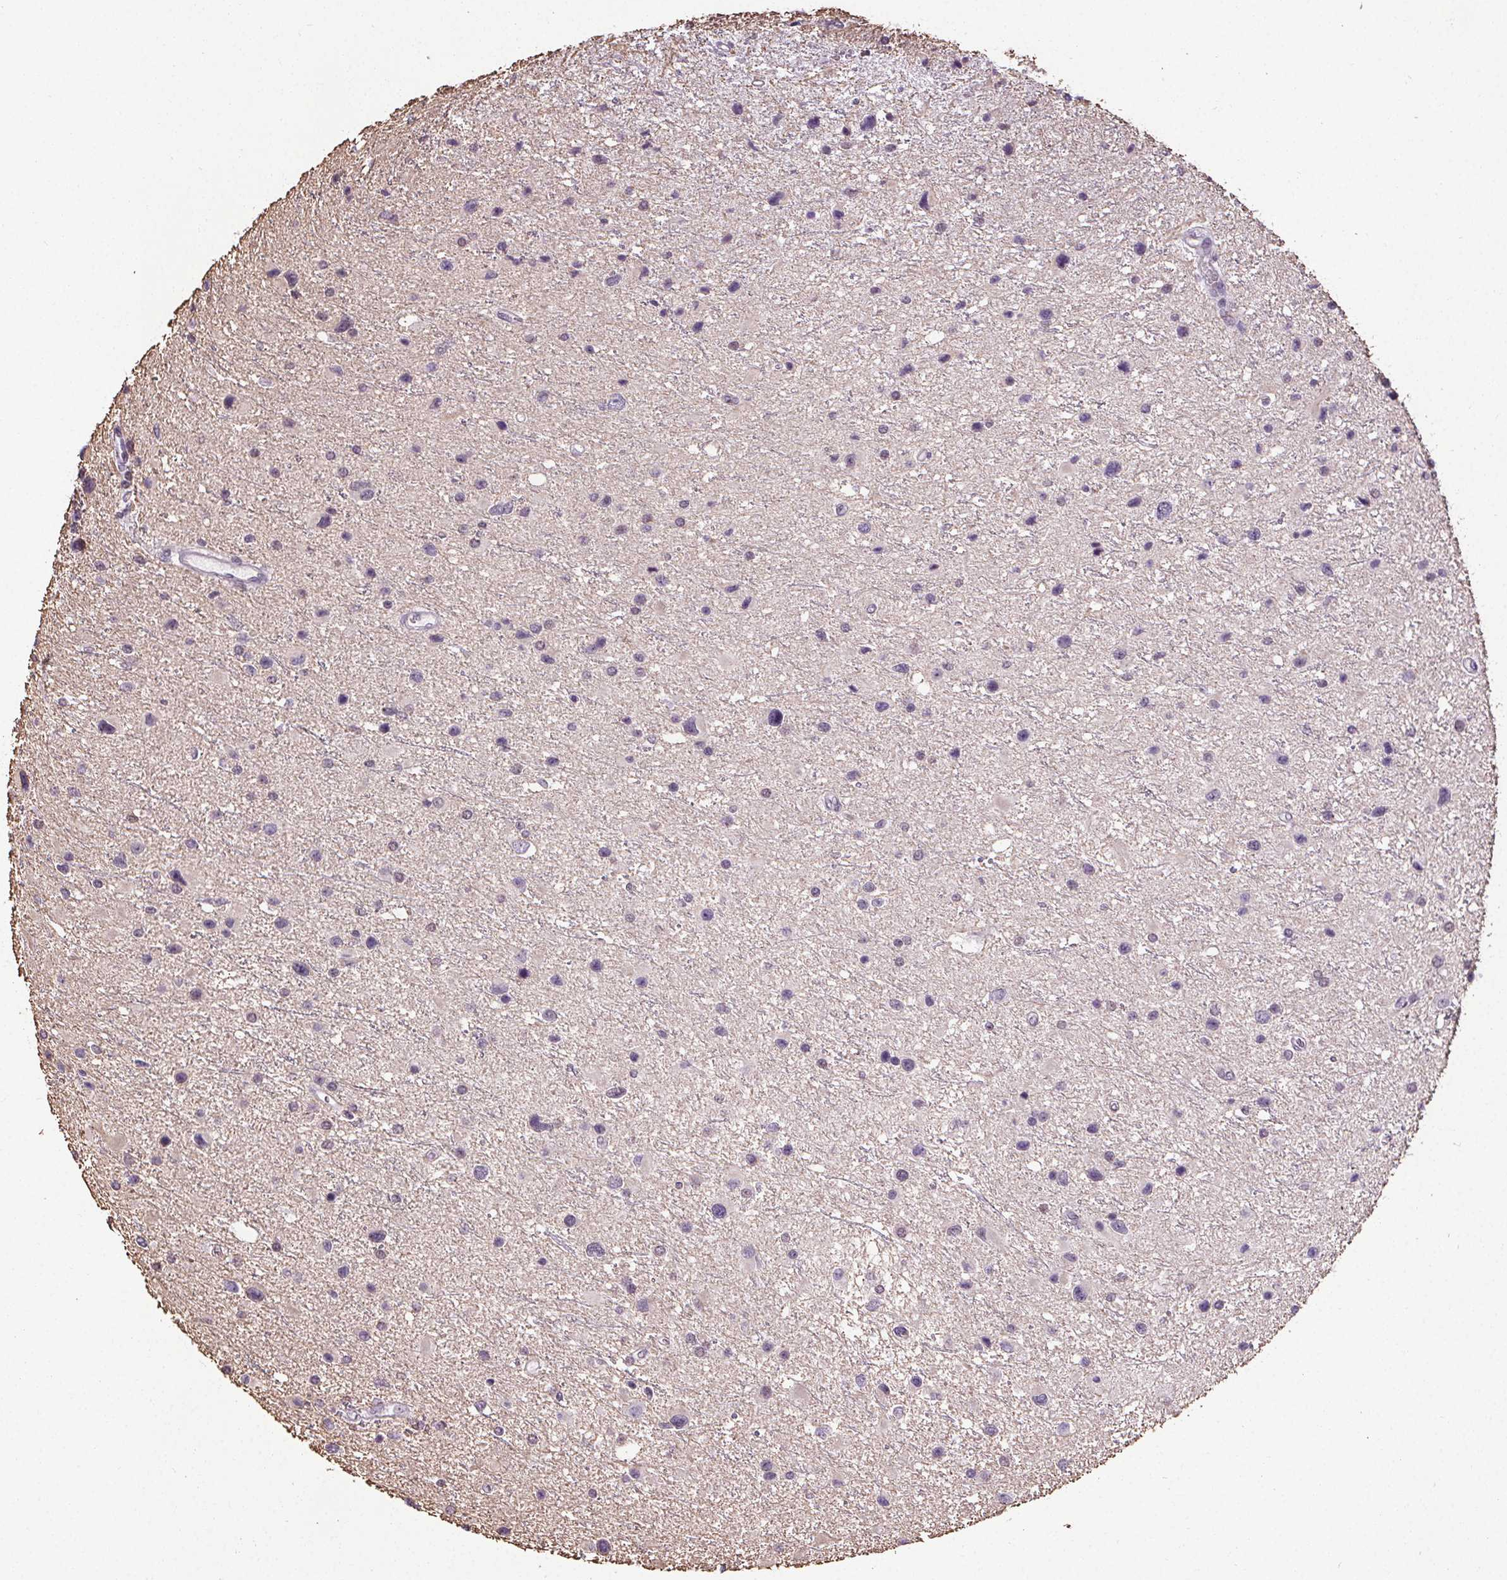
{"staining": {"intensity": "negative", "quantity": "none", "location": "none"}, "tissue": "glioma", "cell_type": "Tumor cells", "image_type": "cancer", "snomed": [{"axis": "morphology", "description": "Glioma, malignant, Low grade"}, {"axis": "topography", "description": "Brain"}], "caption": "Photomicrograph shows no protein positivity in tumor cells of malignant low-grade glioma tissue.", "gene": "TMEM240", "patient": {"sex": "female", "age": 32}}